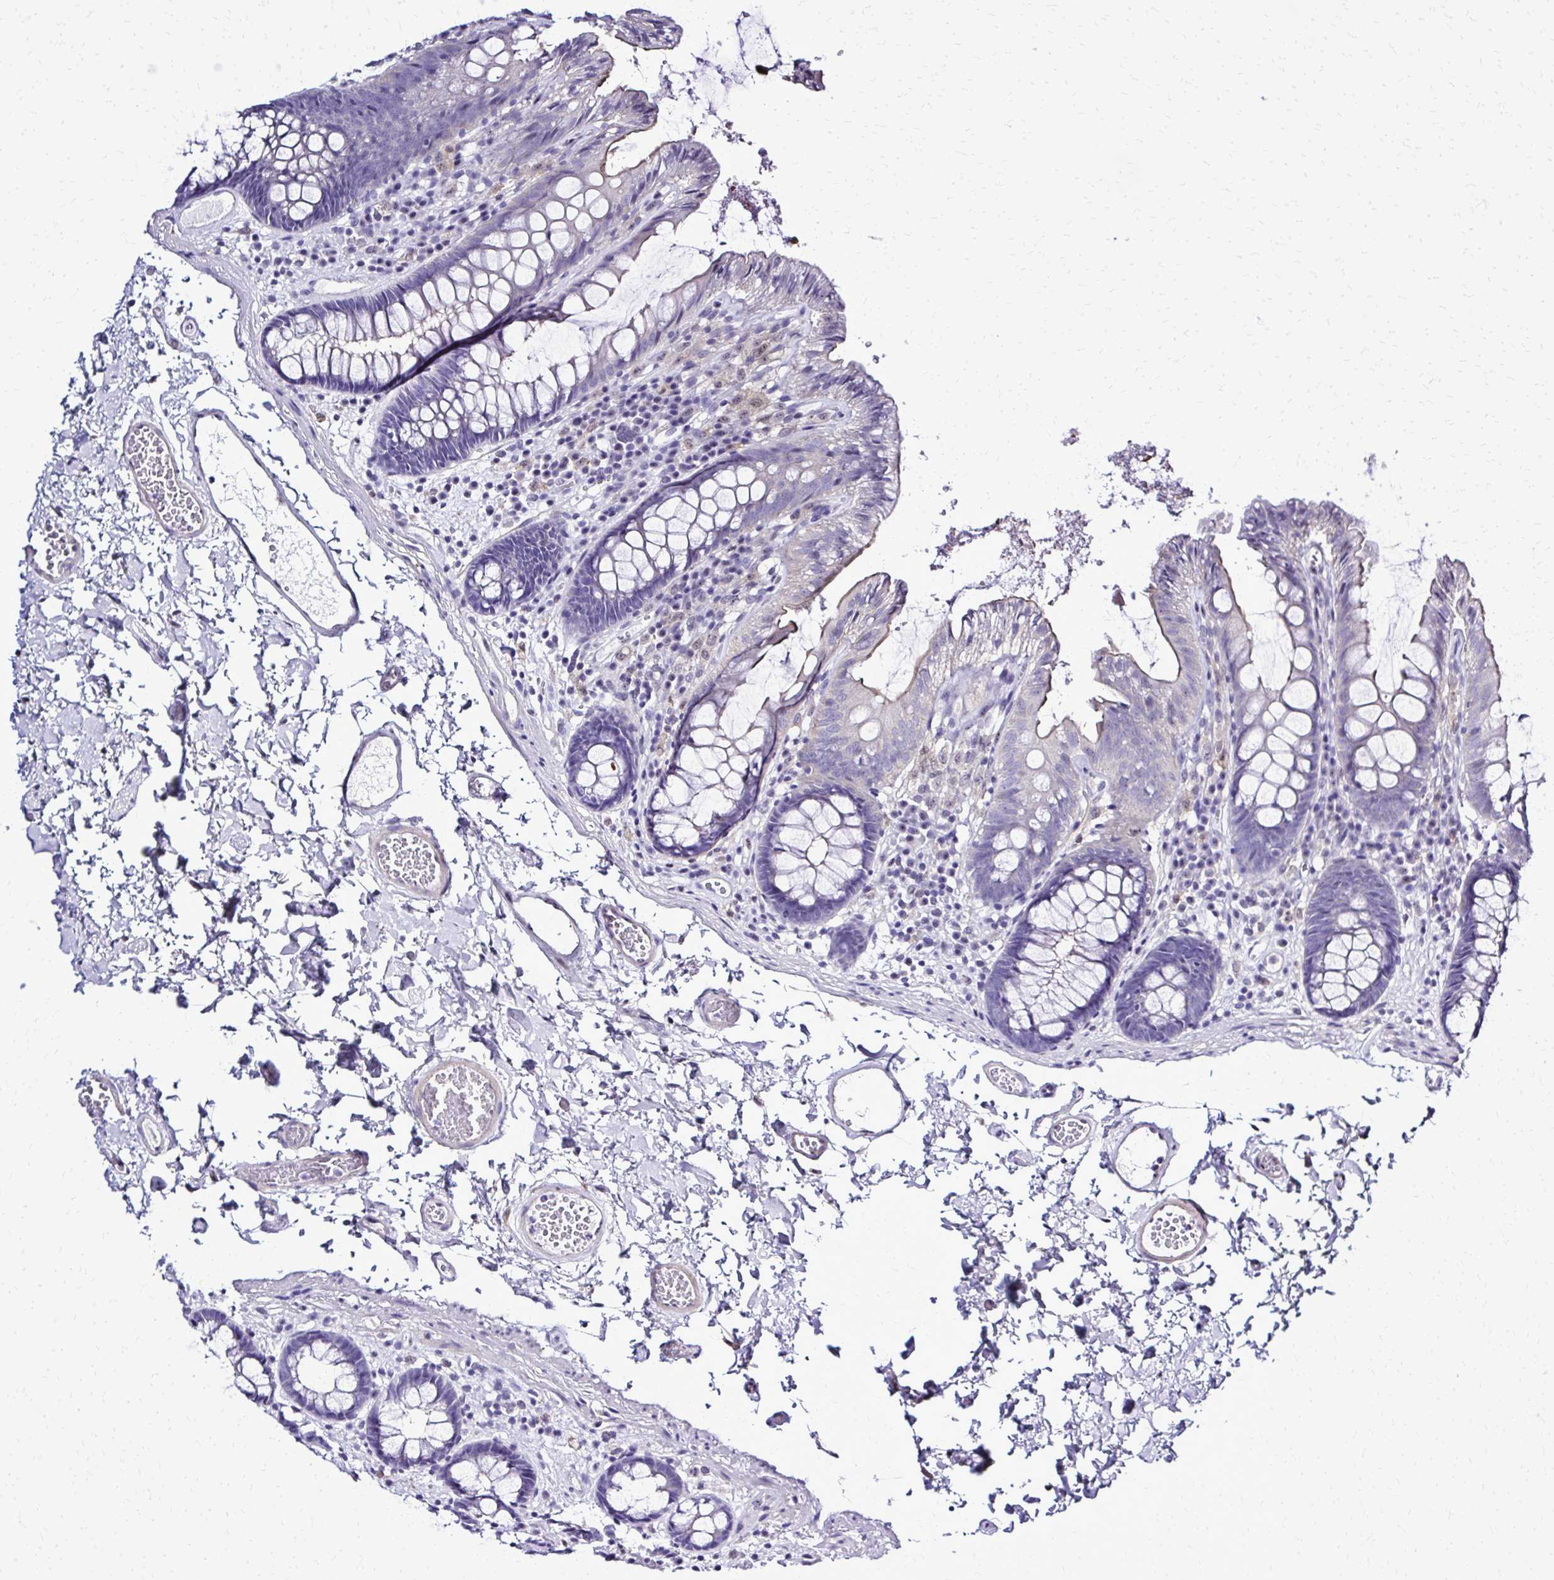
{"staining": {"intensity": "negative", "quantity": "none", "location": "none"}, "tissue": "colon", "cell_type": "Endothelial cells", "image_type": "normal", "snomed": [{"axis": "morphology", "description": "Normal tissue, NOS"}, {"axis": "topography", "description": "Colon"}, {"axis": "topography", "description": "Peripheral nerve tissue"}], "caption": "Normal colon was stained to show a protein in brown. There is no significant expression in endothelial cells.", "gene": "RASL11B", "patient": {"sex": "male", "age": 84}}